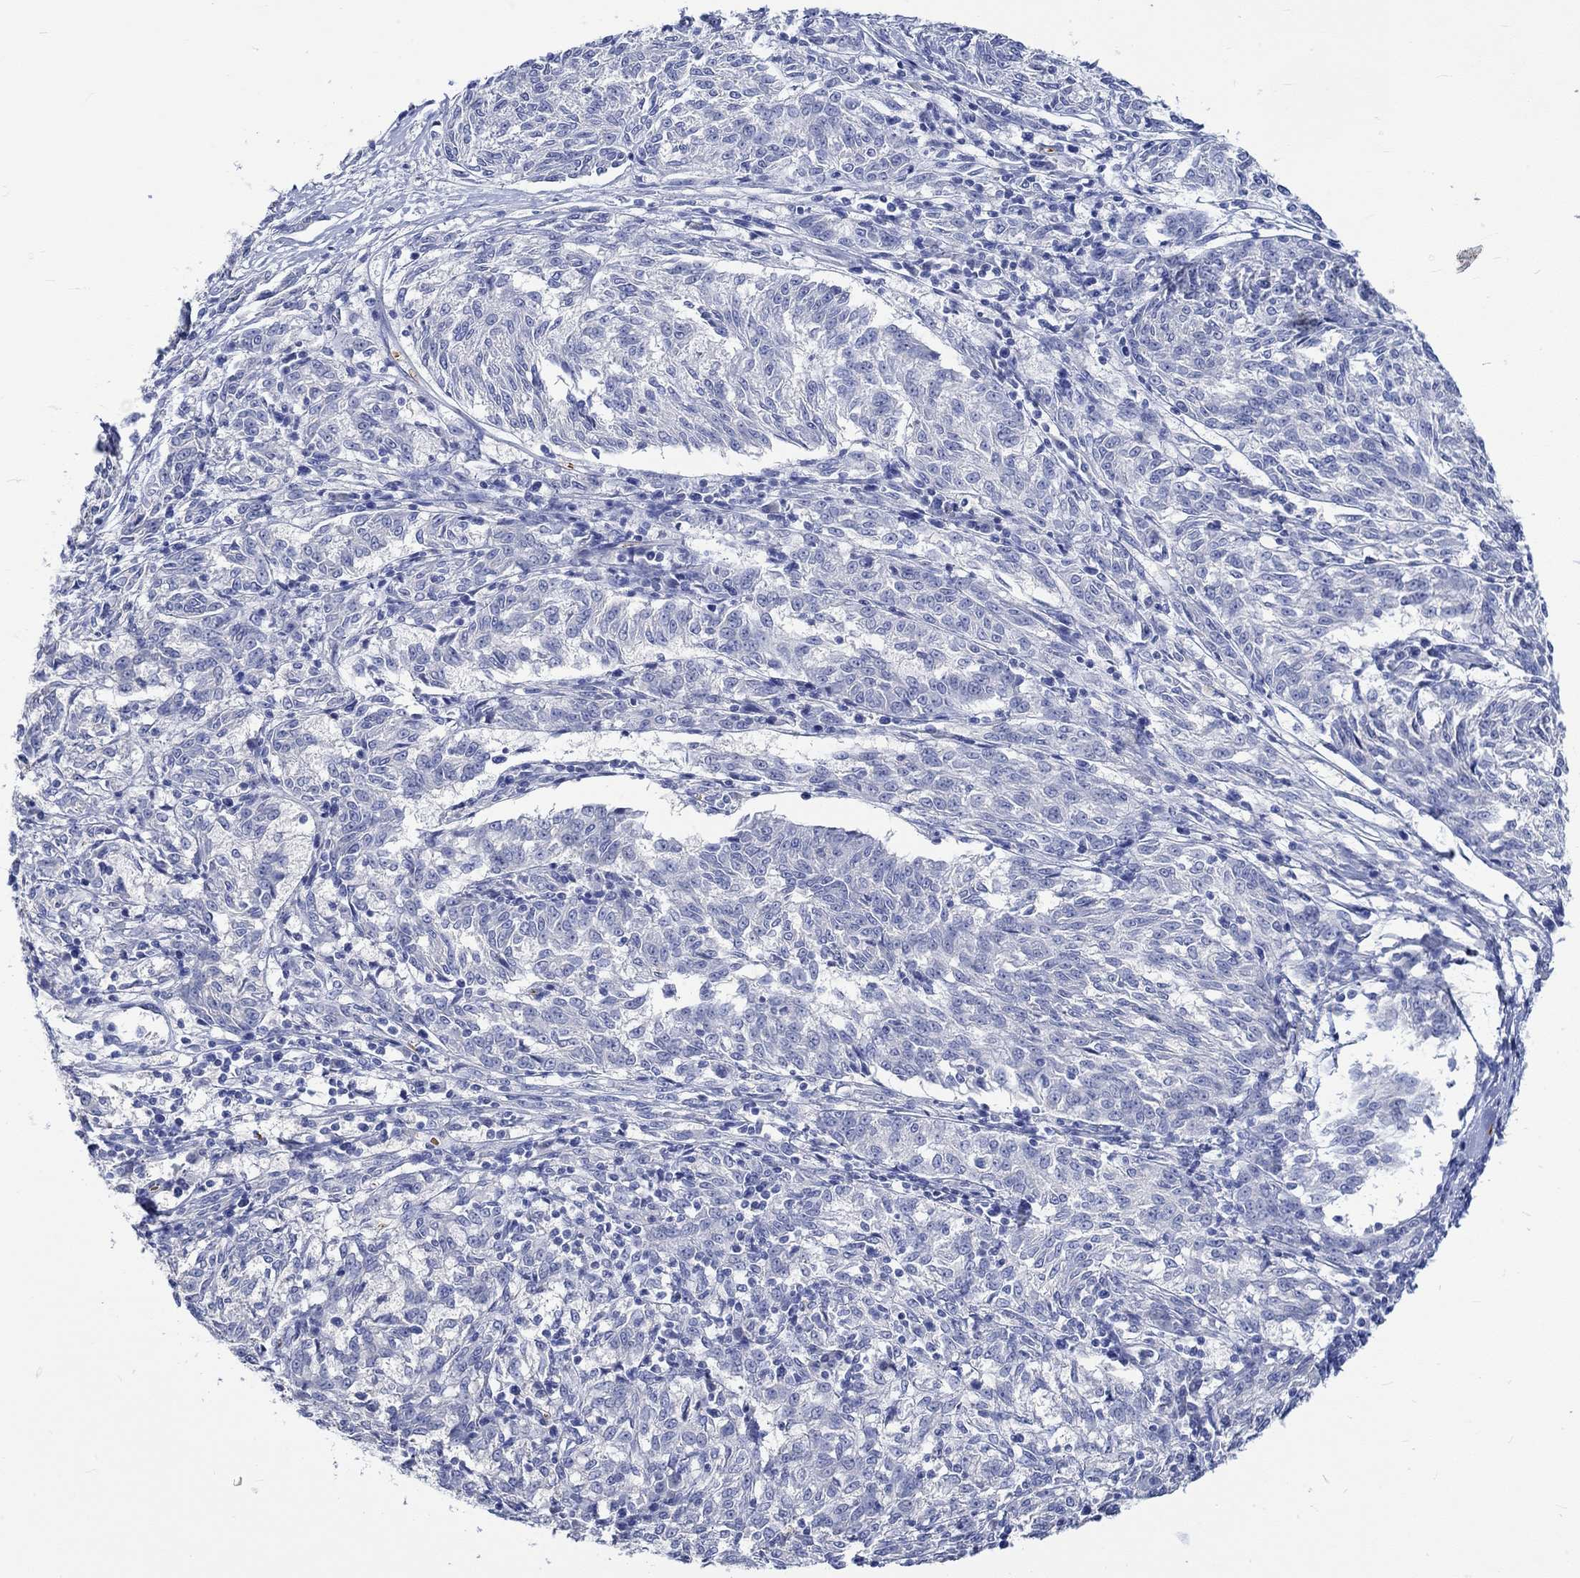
{"staining": {"intensity": "negative", "quantity": "none", "location": "none"}, "tissue": "melanoma", "cell_type": "Tumor cells", "image_type": "cancer", "snomed": [{"axis": "morphology", "description": "Malignant melanoma, NOS"}, {"axis": "topography", "description": "Skin"}], "caption": "There is no significant expression in tumor cells of melanoma.", "gene": "KCNA1", "patient": {"sex": "female", "age": 72}}